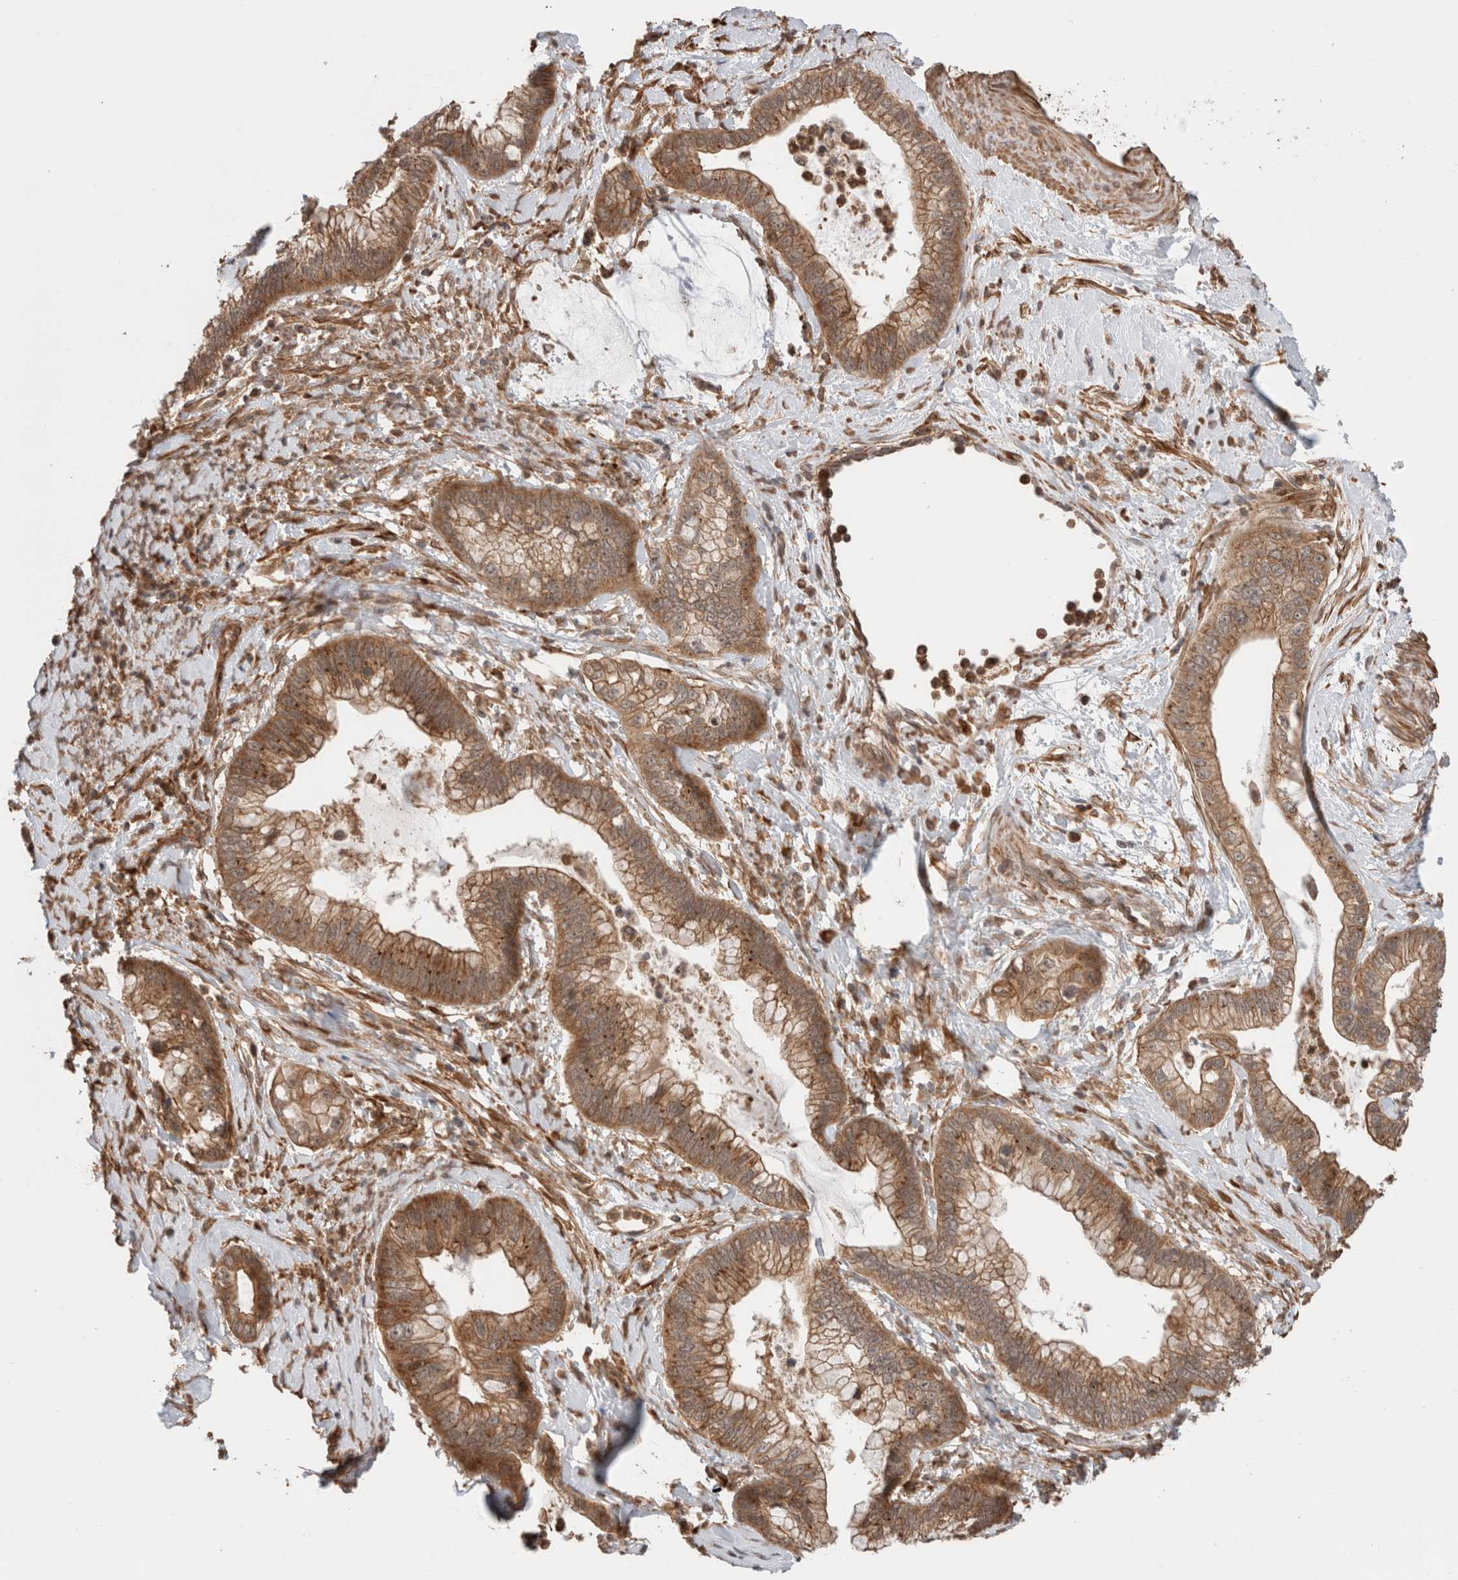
{"staining": {"intensity": "moderate", "quantity": ">75%", "location": "cytoplasmic/membranous"}, "tissue": "cervical cancer", "cell_type": "Tumor cells", "image_type": "cancer", "snomed": [{"axis": "morphology", "description": "Adenocarcinoma, NOS"}, {"axis": "topography", "description": "Cervix"}], "caption": "Immunohistochemical staining of cervical cancer displays medium levels of moderate cytoplasmic/membranous protein positivity in approximately >75% of tumor cells.", "gene": "ZNF649", "patient": {"sex": "female", "age": 44}}